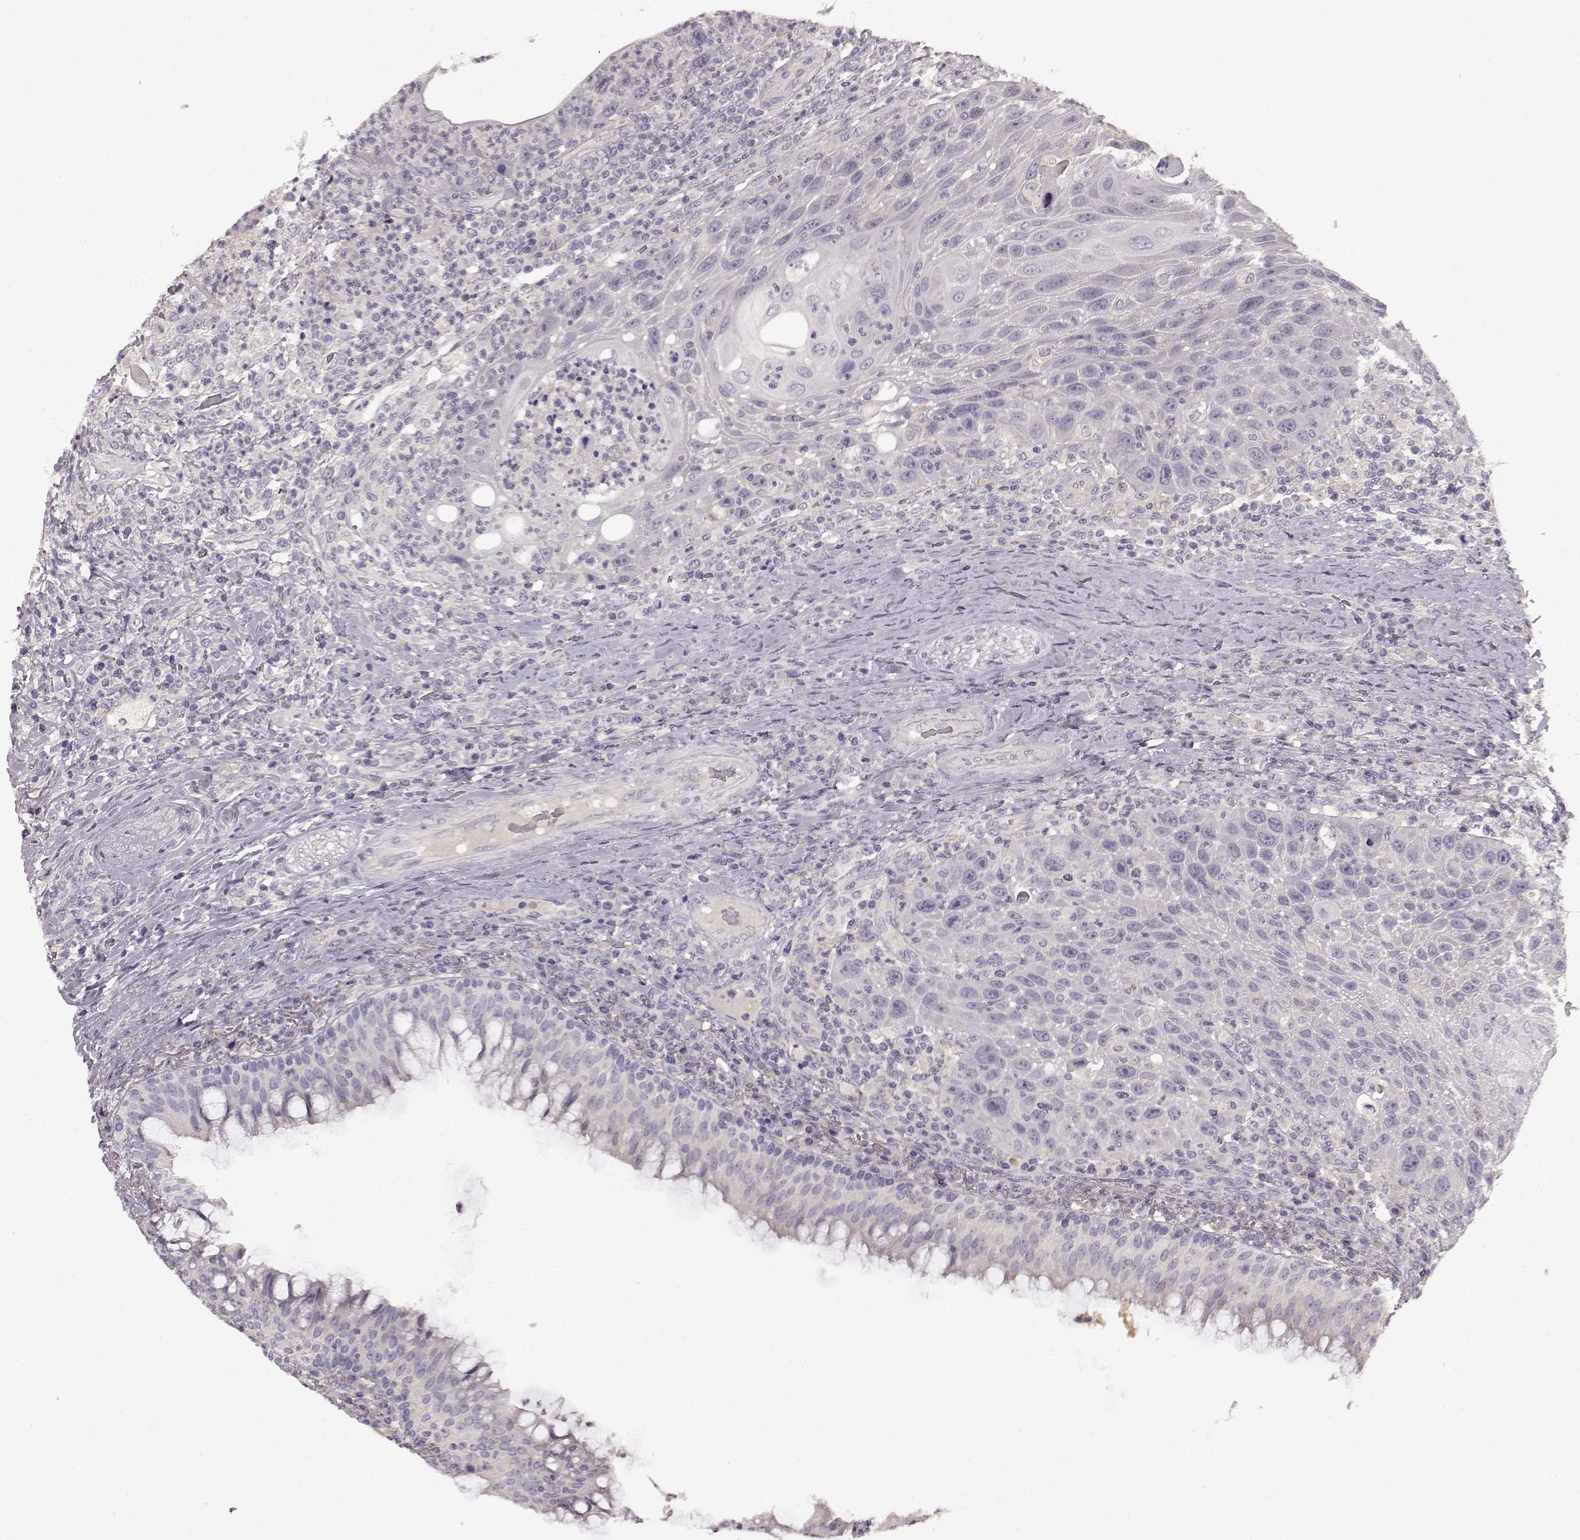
{"staining": {"intensity": "negative", "quantity": "none", "location": "none"}, "tissue": "head and neck cancer", "cell_type": "Tumor cells", "image_type": "cancer", "snomed": [{"axis": "morphology", "description": "Squamous cell carcinoma, NOS"}, {"axis": "topography", "description": "Head-Neck"}], "caption": "IHC micrograph of human head and neck squamous cell carcinoma stained for a protein (brown), which reveals no staining in tumor cells.", "gene": "KRT85", "patient": {"sex": "male", "age": 69}}